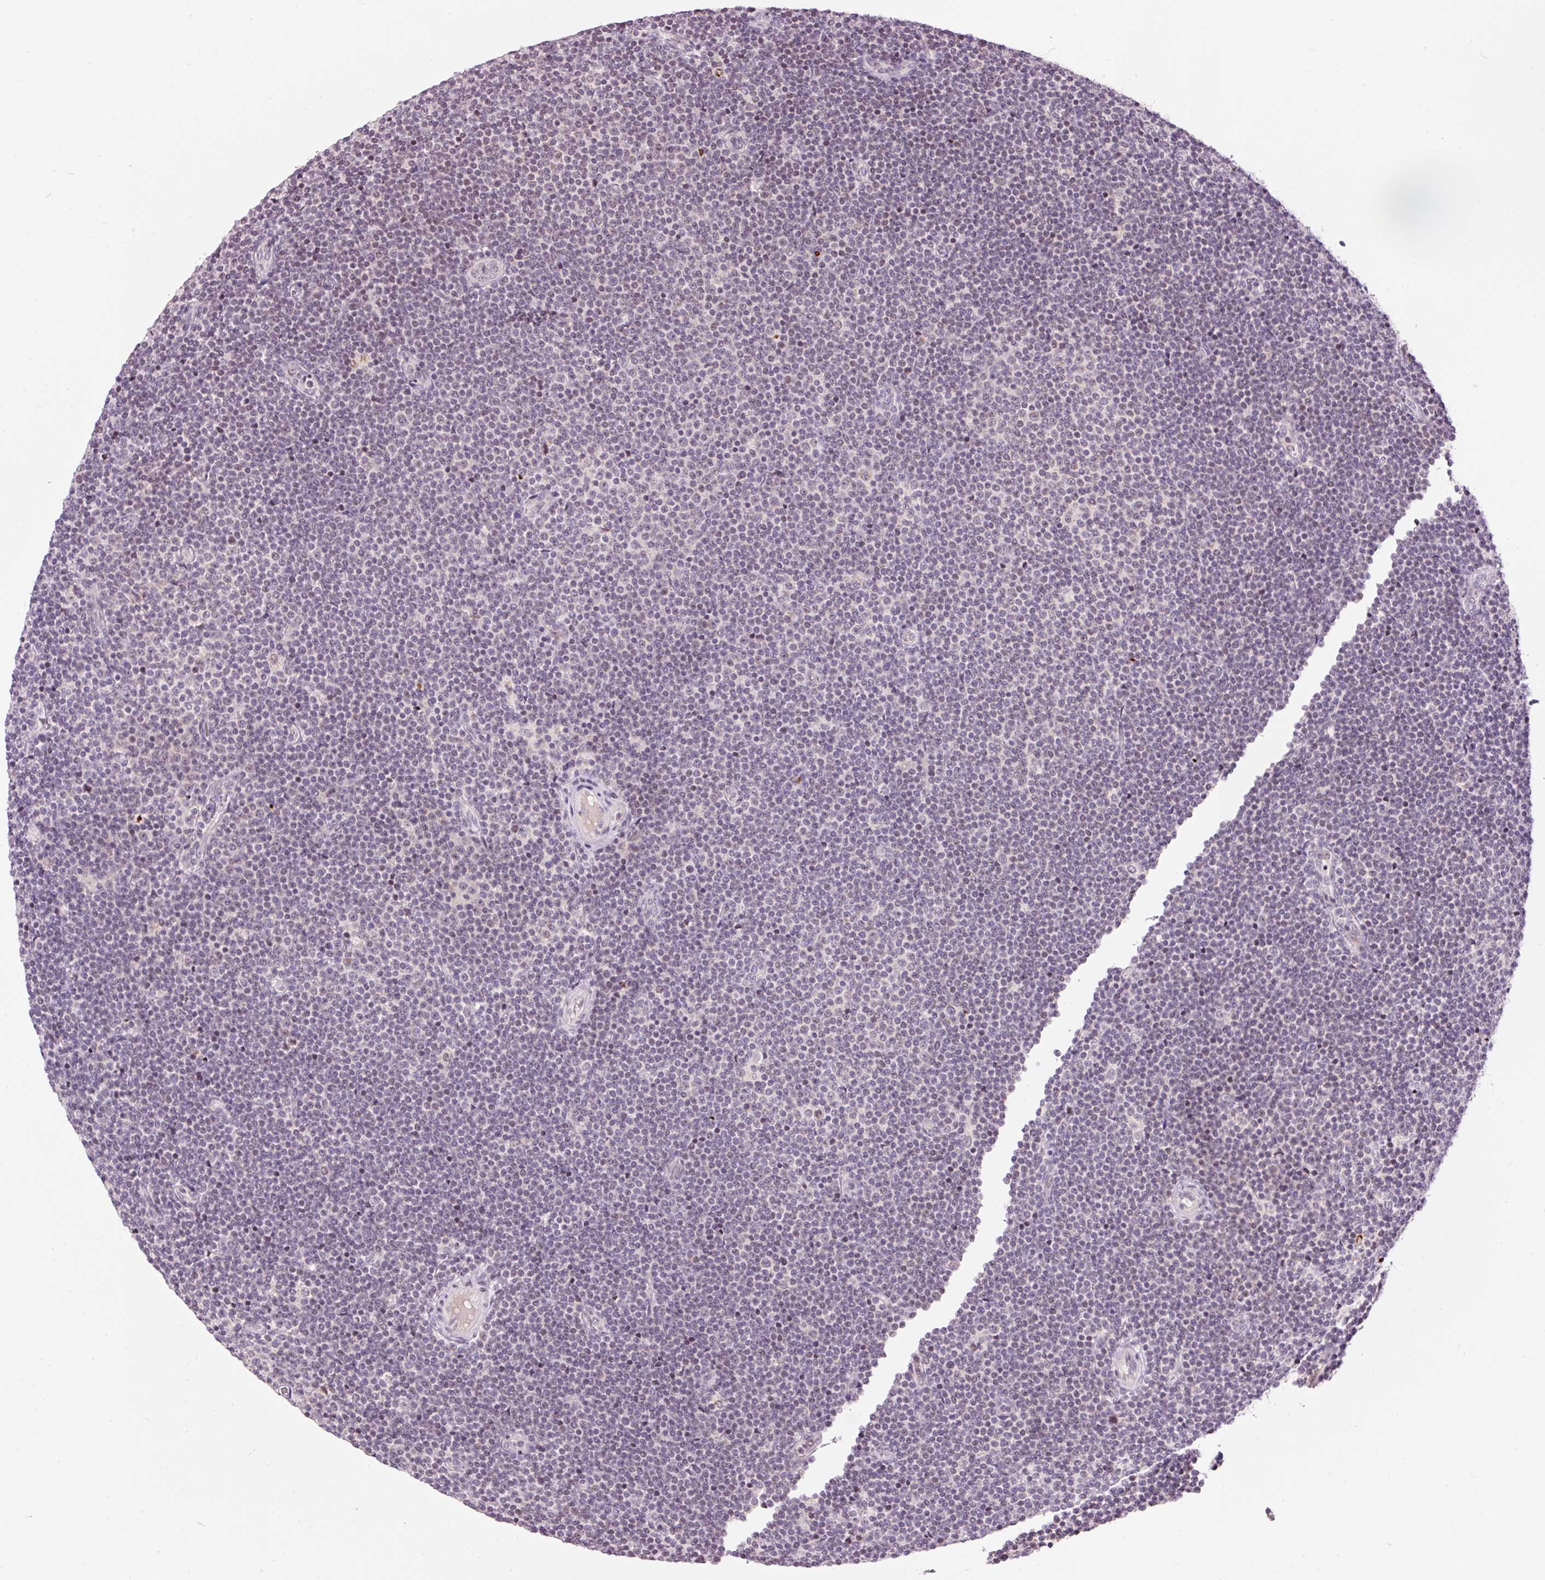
{"staining": {"intensity": "negative", "quantity": "none", "location": "none"}, "tissue": "lymphoma", "cell_type": "Tumor cells", "image_type": "cancer", "snomed": [{"axis": "morphology", "description": "Malignant lymphoma, non-Hodgkin's type, Low grade"}, {"axis": "topography", "description": "Lymph node"}], "caption": "The histopathology image displays no significant expression in tumor cells of lymphoma.", "gene": "ABHD11", "patient": {"sex": "male", "age": 48}}